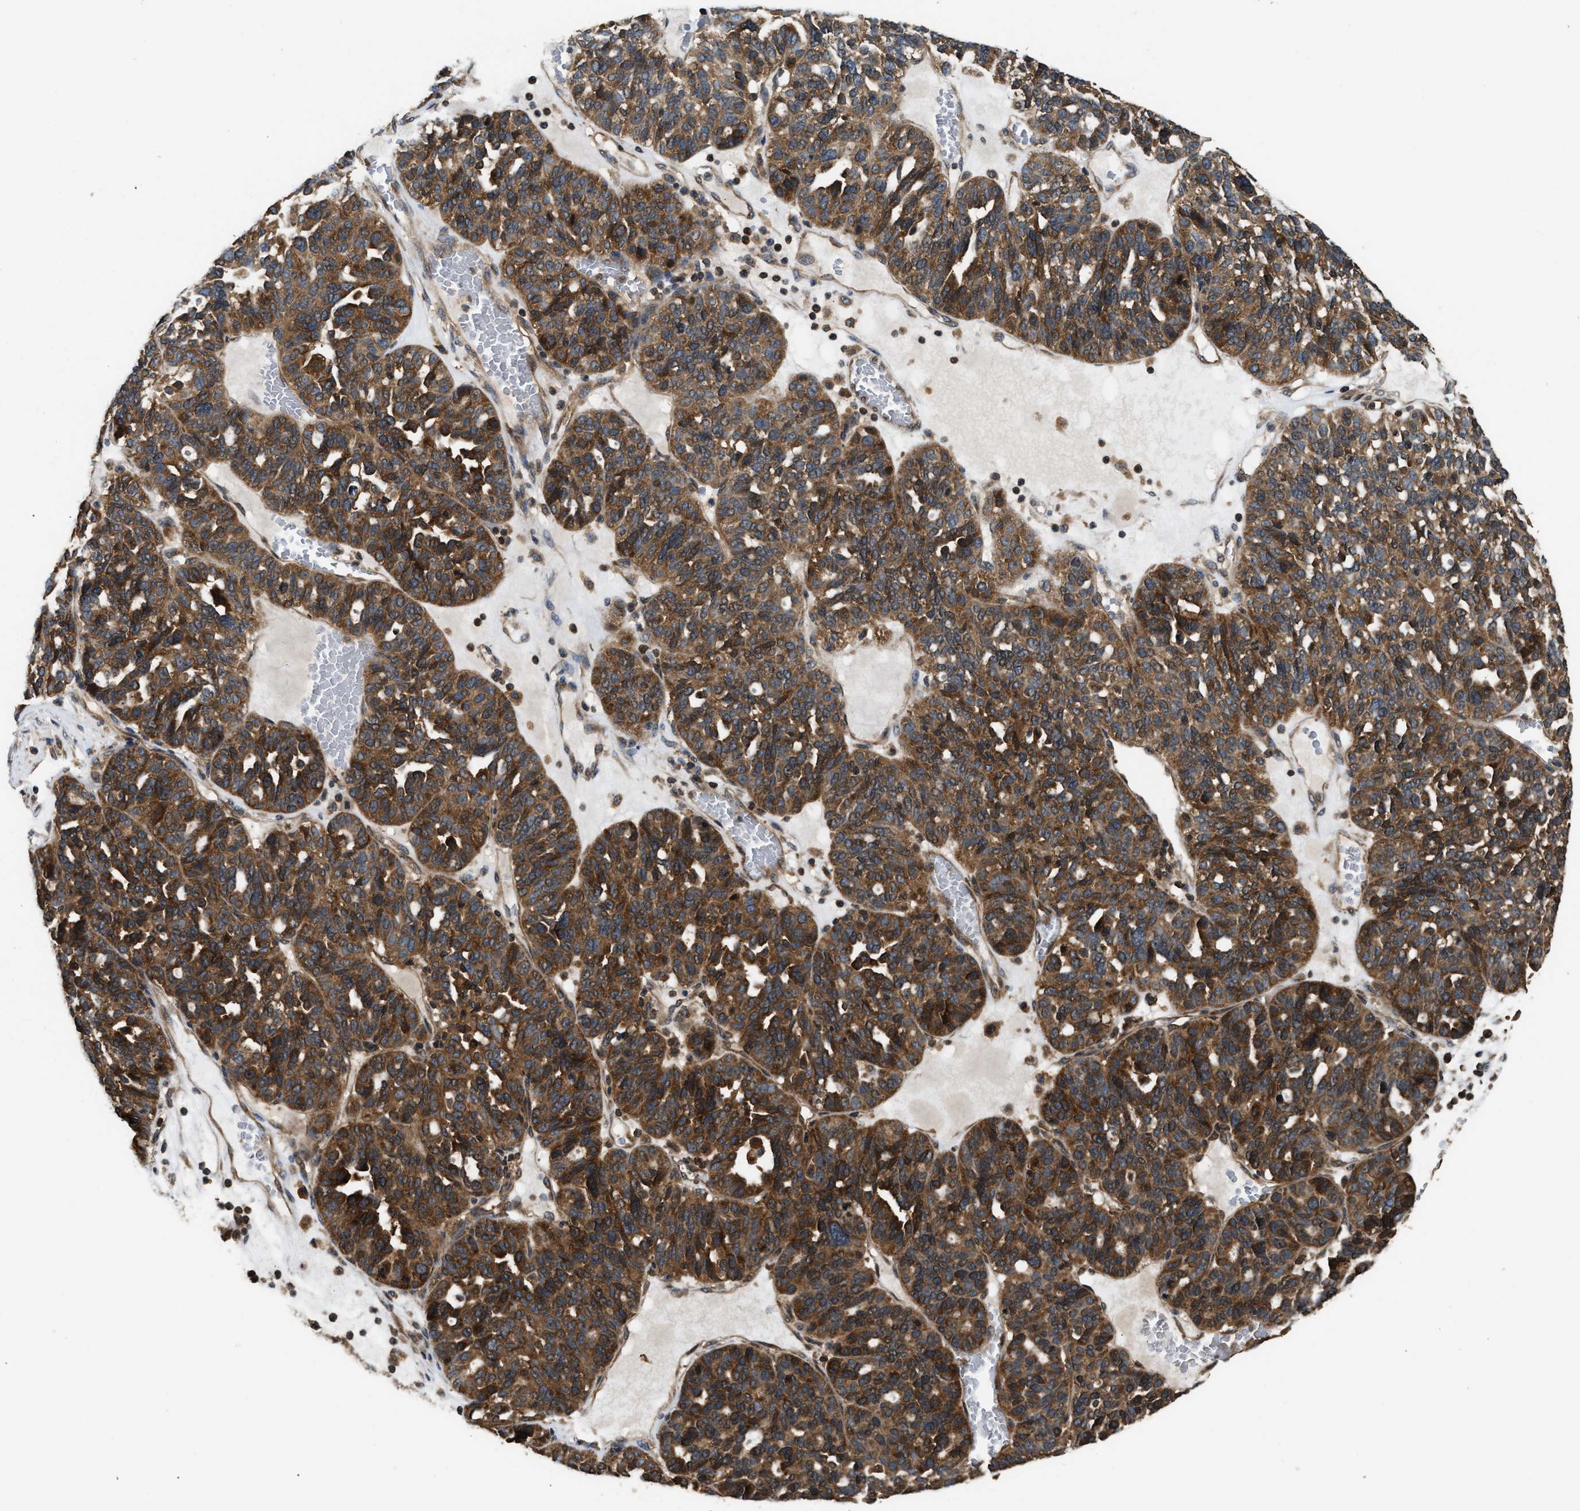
{"staining": {"intensity": "strong", "quantity": ">75%", "location": "cytoplasmic/membranous"}, "tissue": "ovarian cancer", "cell_type": "Tumor cells", "image_type": "cancer", "snomed": [{"axis": "morphology", "description": "Cystadenocarcinoma, serous, NOS"}, {"axis": "topography", "description": "Ovary"}], "caption": "Protein staining reveals strong cytoplasmic/membranous staining in approximately >75% of tumor cells in serous cystadenocarcinoma (ovarian).", "gene": "DNAJC2", "patient": {"sex": "female", "age": 59}}